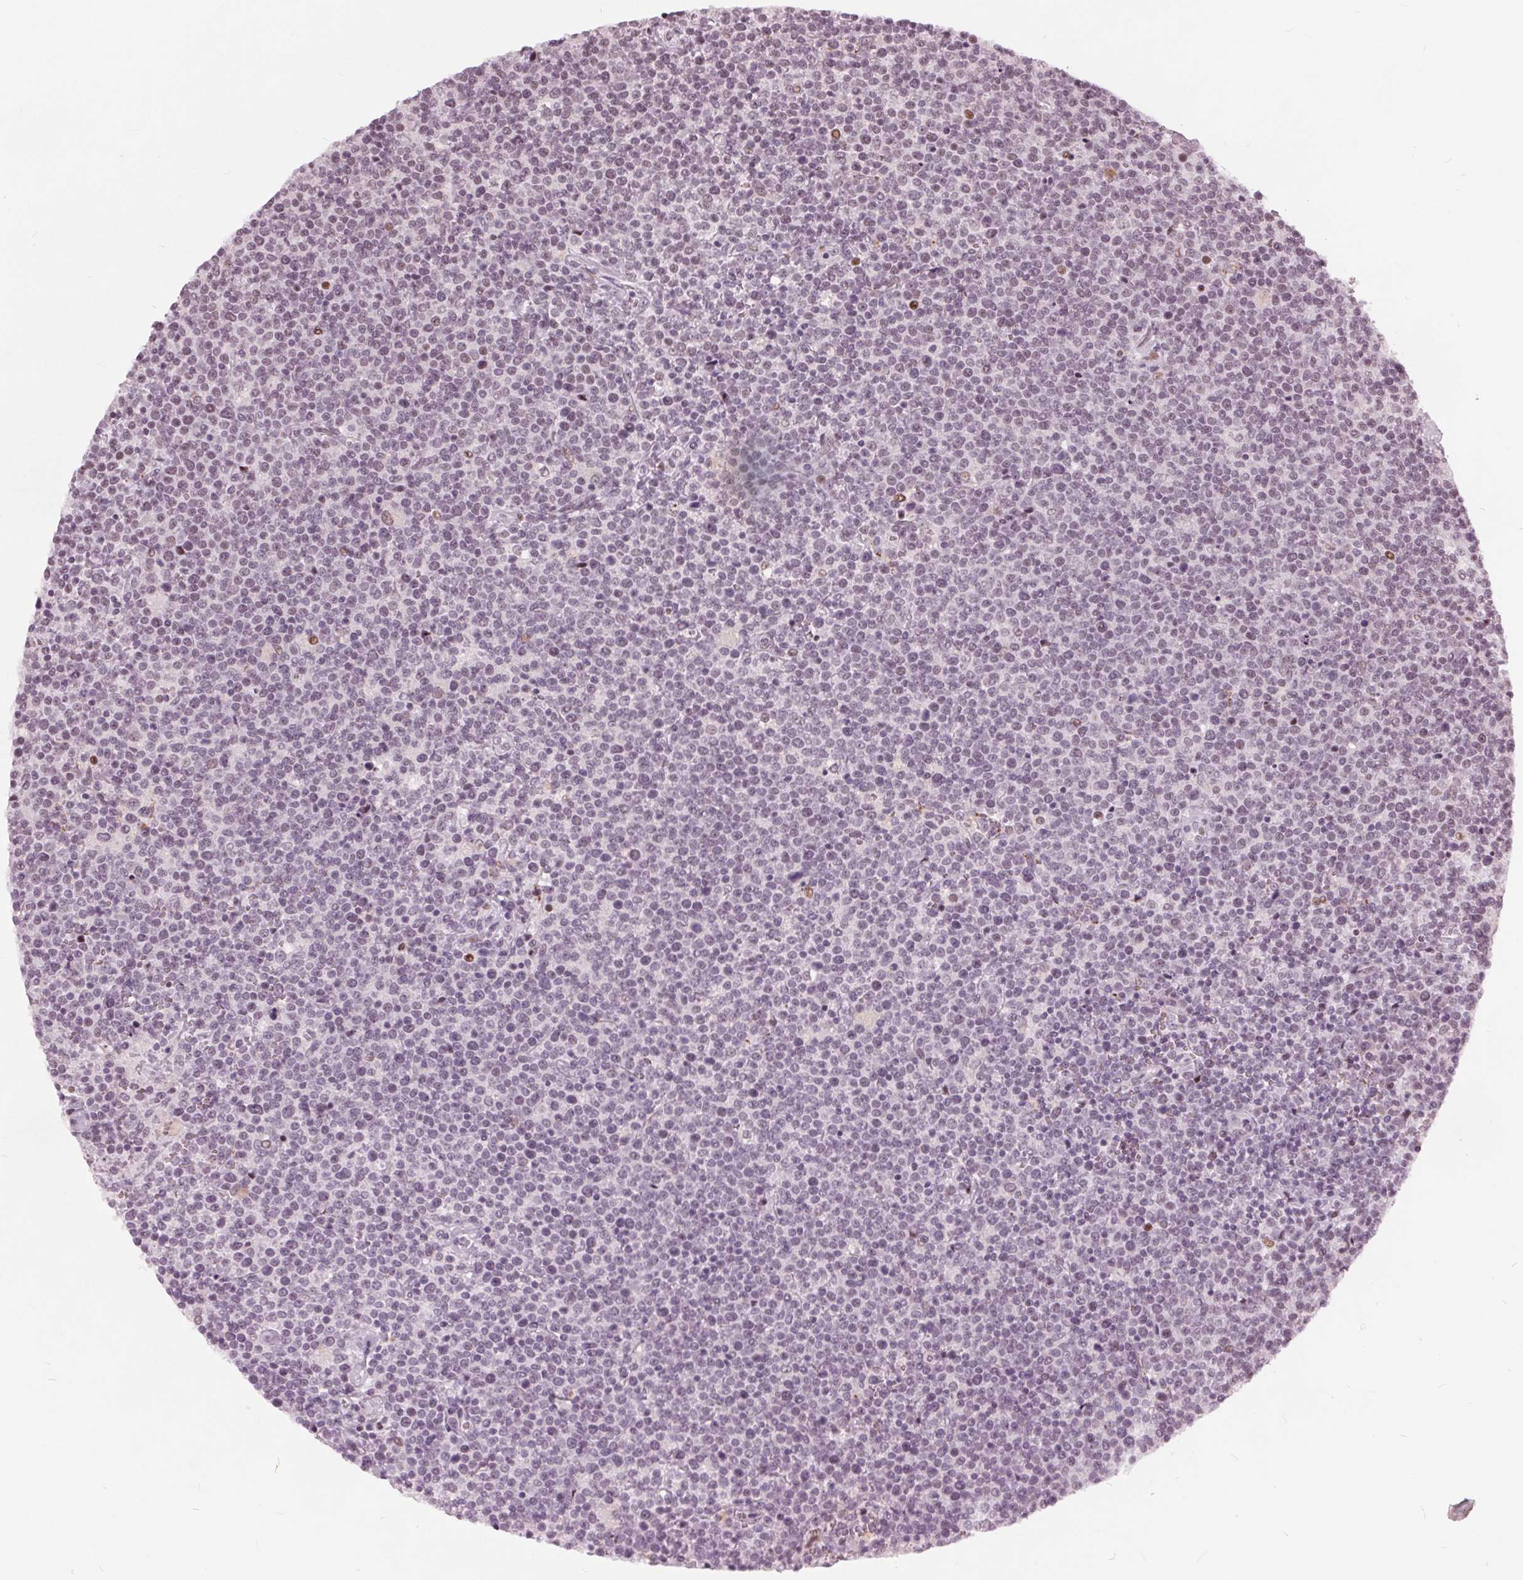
{"staining": {"intensity": "negative", "quantity": "none", "location": "none"}, "tissue": "lymphoma", "cell_type": "Tumor cells", "image_type": "cancer", "snomed": [{"axis": "morphology", "description": "Malignant lymphoma, non-Hodgkin's type, High grade"}, {"axis": "topography", "description": "Lymph node"}], "caption": "DAB immunohistochemical staining of malignant lymphoma, non-Hodgkin's type (high-grade) displays no significant expression in tumor cells.", "gene": "TTC34", "patient": {"sex": "male", "age": 61}}